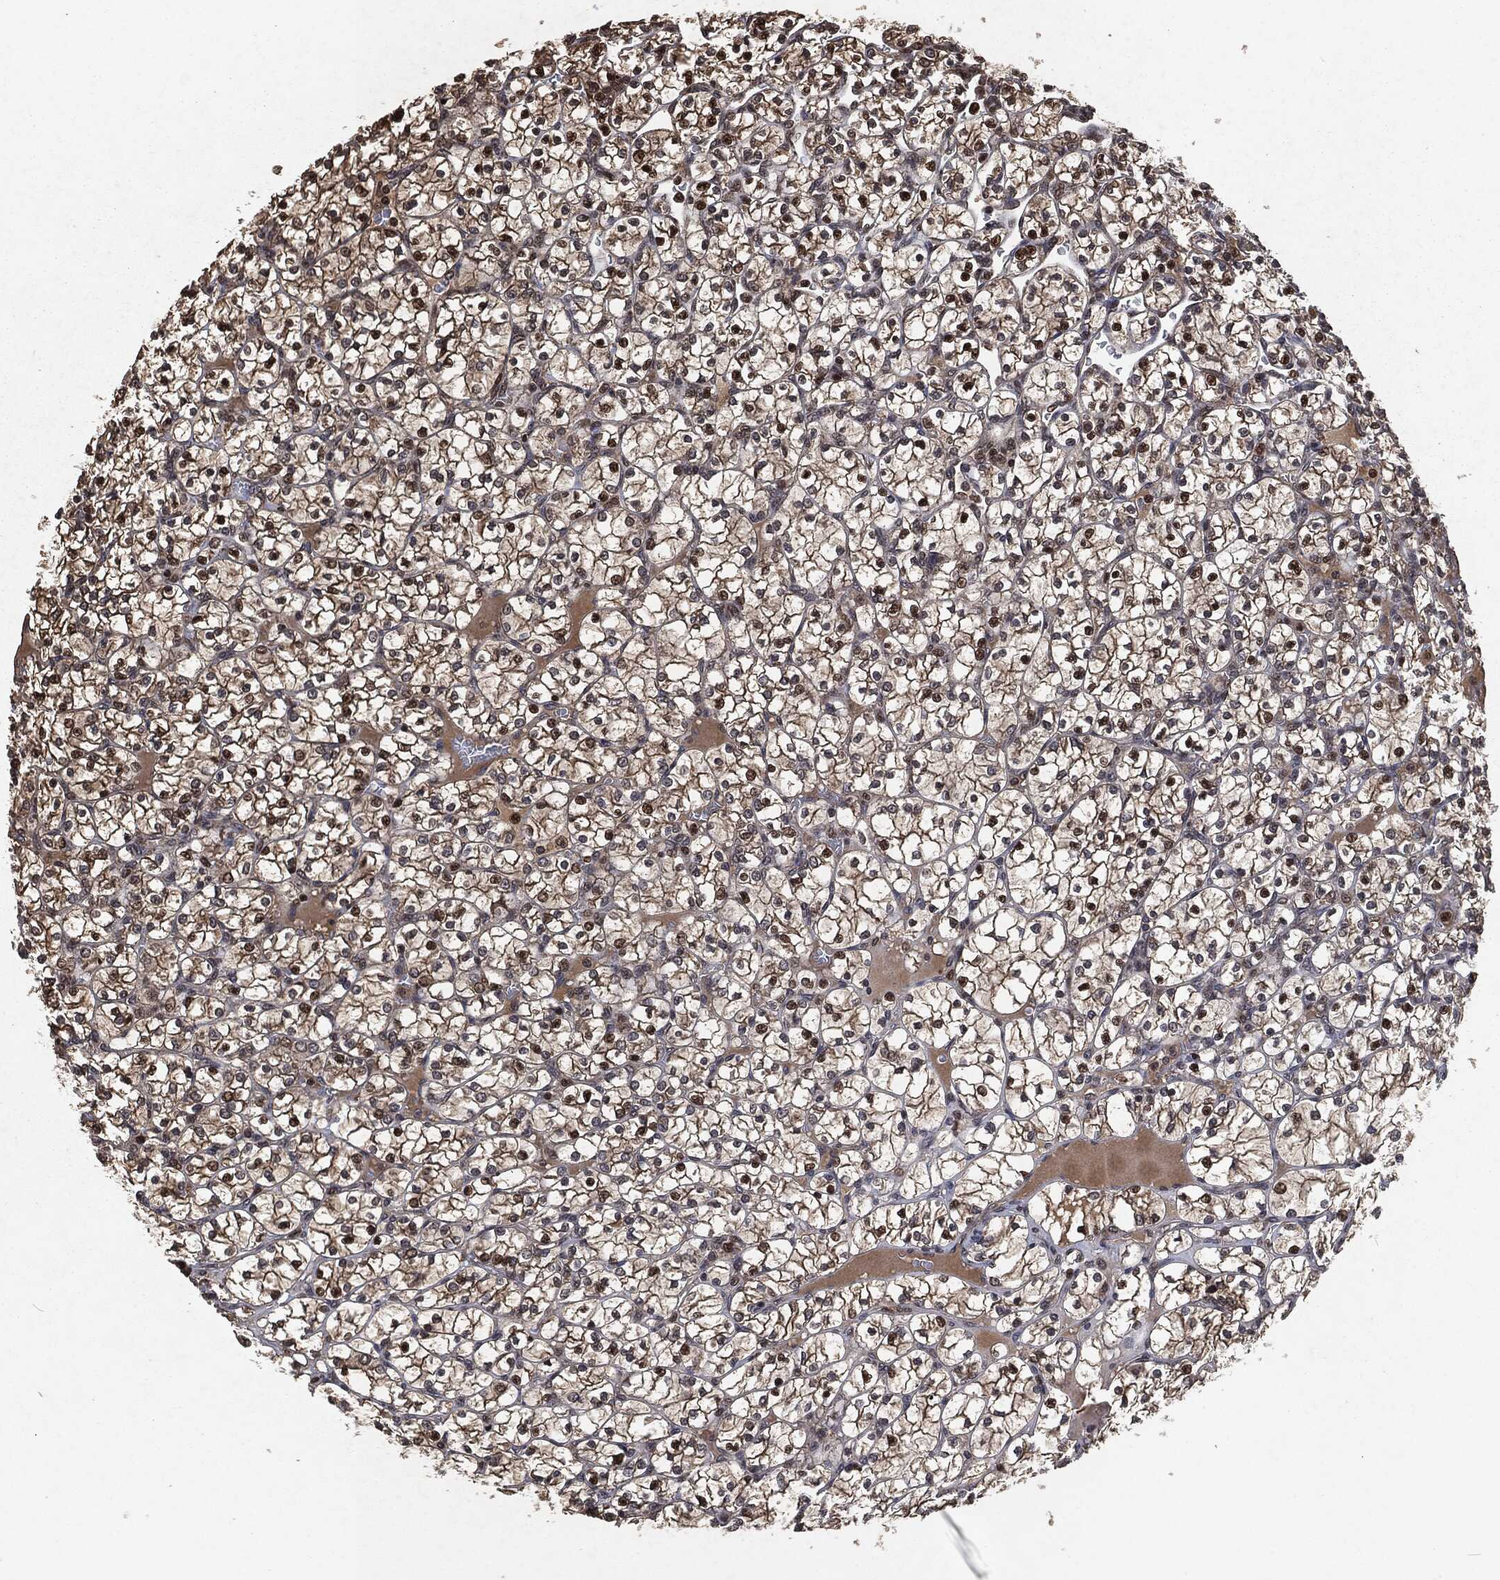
{"staining": {"intensity": "strong", "quantity": "<25%", "location": "nuclear"}, "tissue": "renal cancer", "cell_type": "Tumor cells", "image_type": "cancer", "snomed": [{"axis": "morphology", "description": "Adenocarcinoma, NOS"}, {"axis": "topography", "description": "Kidney"}], "caption": "Protein expression analysis of adenocarcinoma (renal) reveals strong nuclear expression in about <25% of tumor cells. Nuclei are stained in blue.", "gene": "SNAI1", "patient": {"sex": "female", "age": 89}}